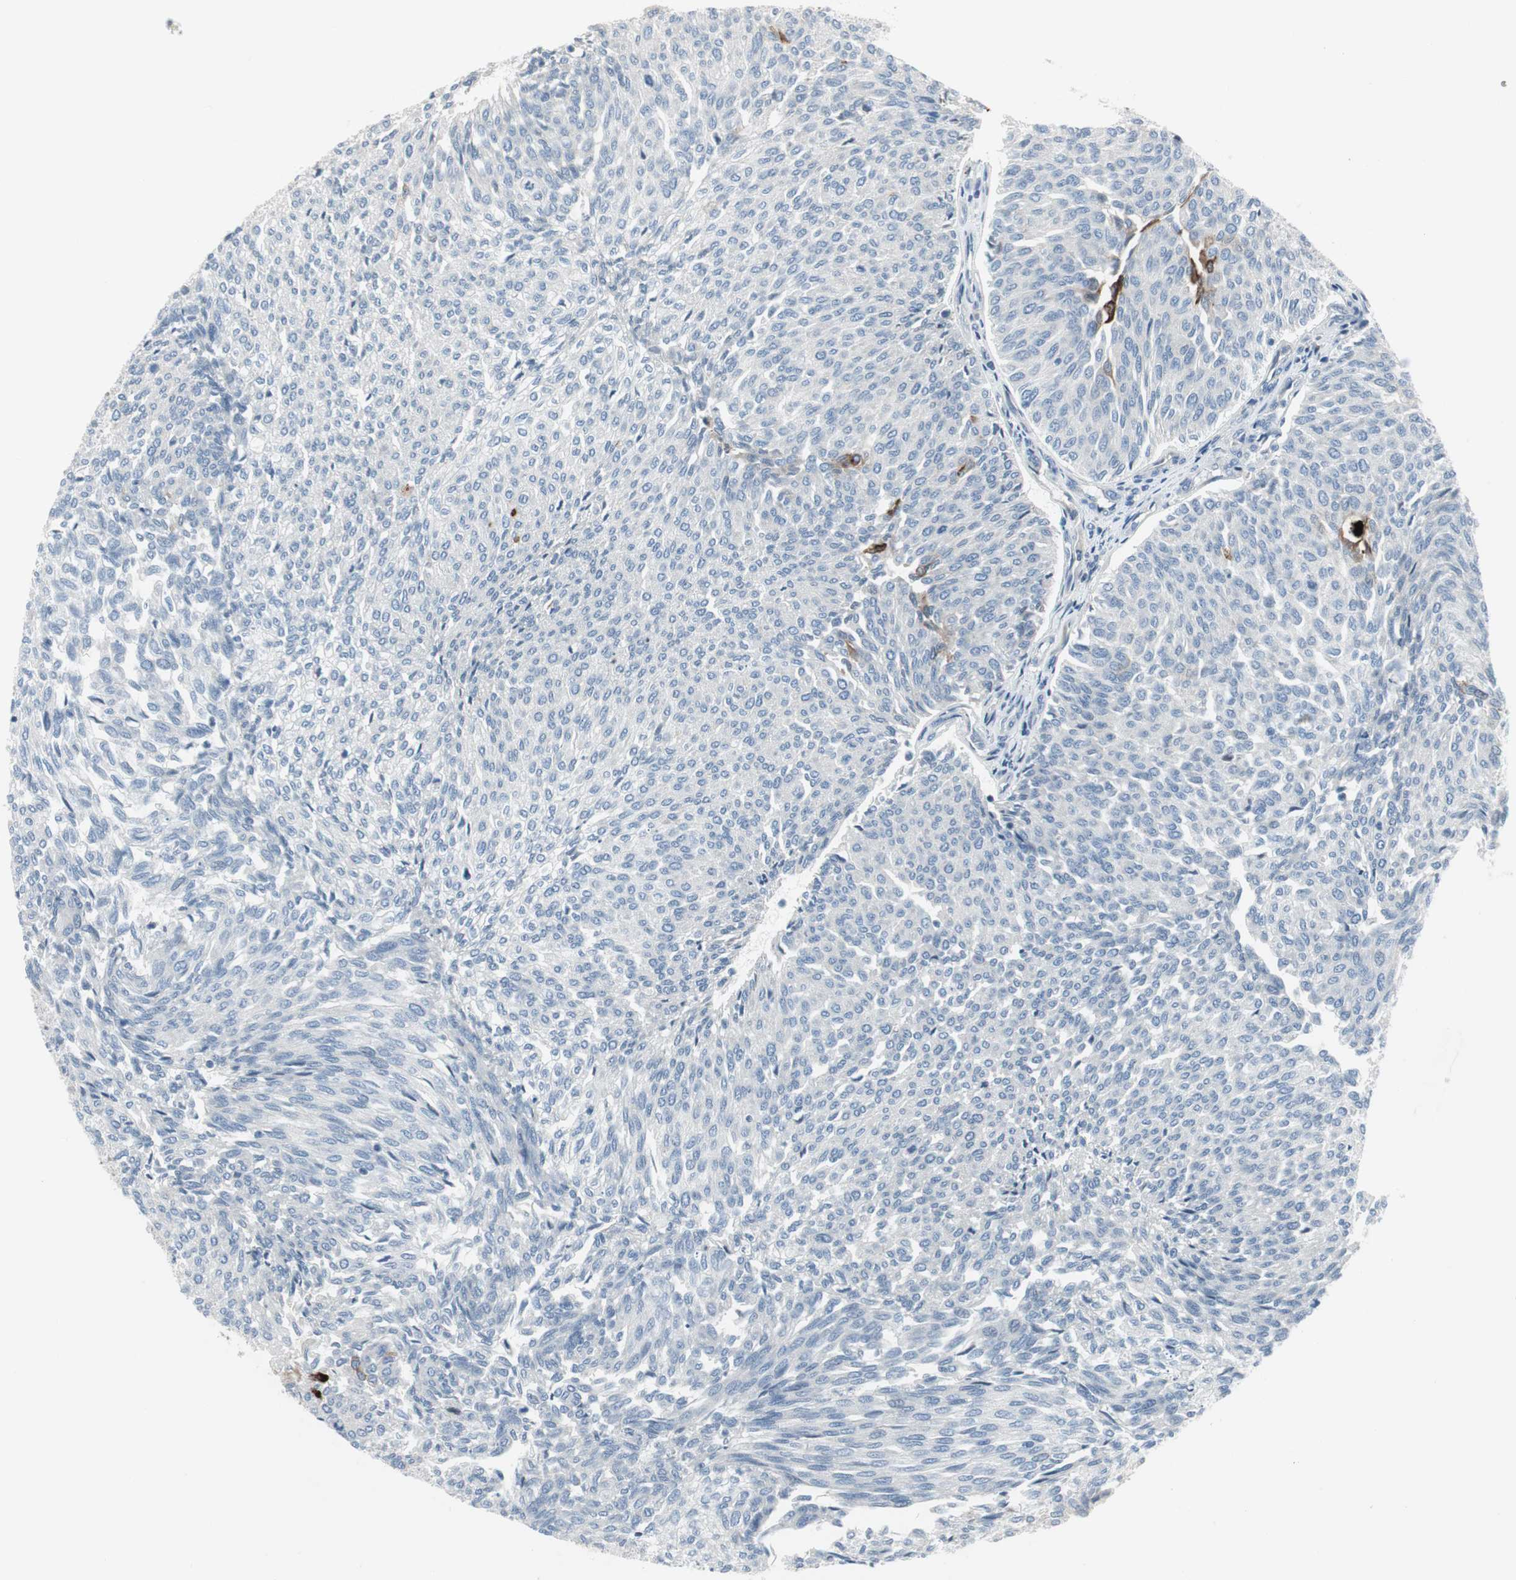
{"staining": {"intensity": "moderate", "quantity": "<25%", "location": "cytoplasmic/membranous"}, "tissue": "urothelial cancer", "cell_type": "Tumor cells", "image_type": "cancer", "snomed": [{"axis": "morphology", "description": "Urothelial carcinoma, Low grade"}, {"axis": "topography", "description": "Urinary bladder"}], "caption": "Brown immunohistochemical staining in urothelial carcinoma (low-grade) demonstrates moderate cytoplasmic/membranous expression in approximately <25% of tumor cells. Nuclei are stained in blue.", "gene": "PIGR", "patient": {"sex": "female", "age": 79}}